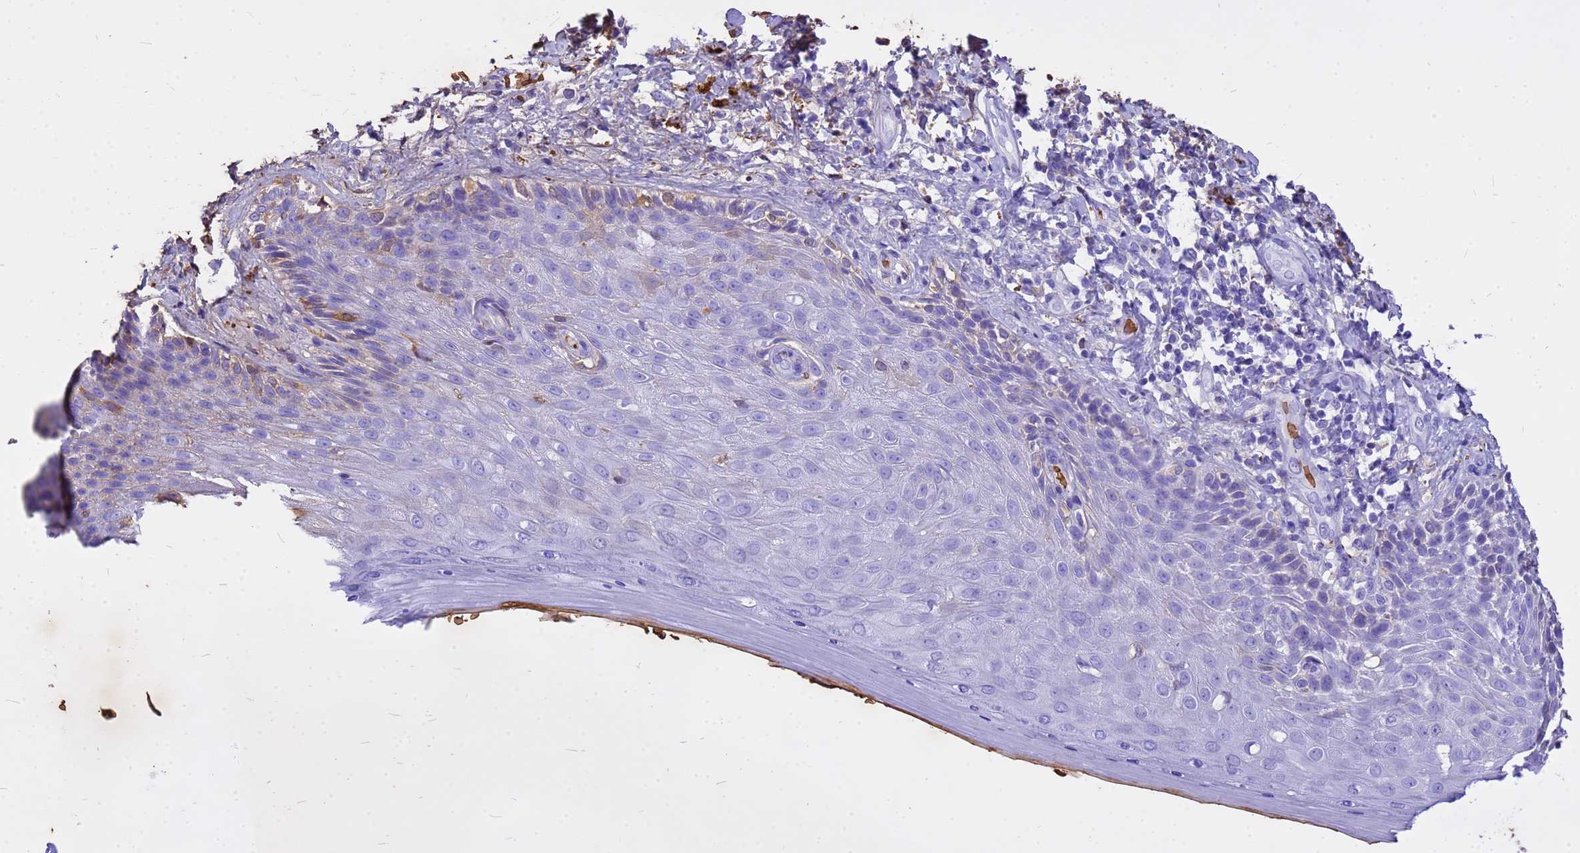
{"staining": {"intensity": "strong", "quantity": "<25%", "location": "cytoplasmic/membranous"}, "tissue": "skin", "cell_type": "Epidermal cells", "image_type": "normal", "snomed": [{"axis": "morphology", "description": "Normal tissue, NOS"}, {"axis": "topography", "description": "Anal"}], "caption": "Normal skin was stained to show a protein in brown. There is medium levels of strong cytoplasmic/membranous positivity in approximately <25% of epidermal cells.", "gene": "HBA1", "patient": {"sex": "female", "age": 89}}